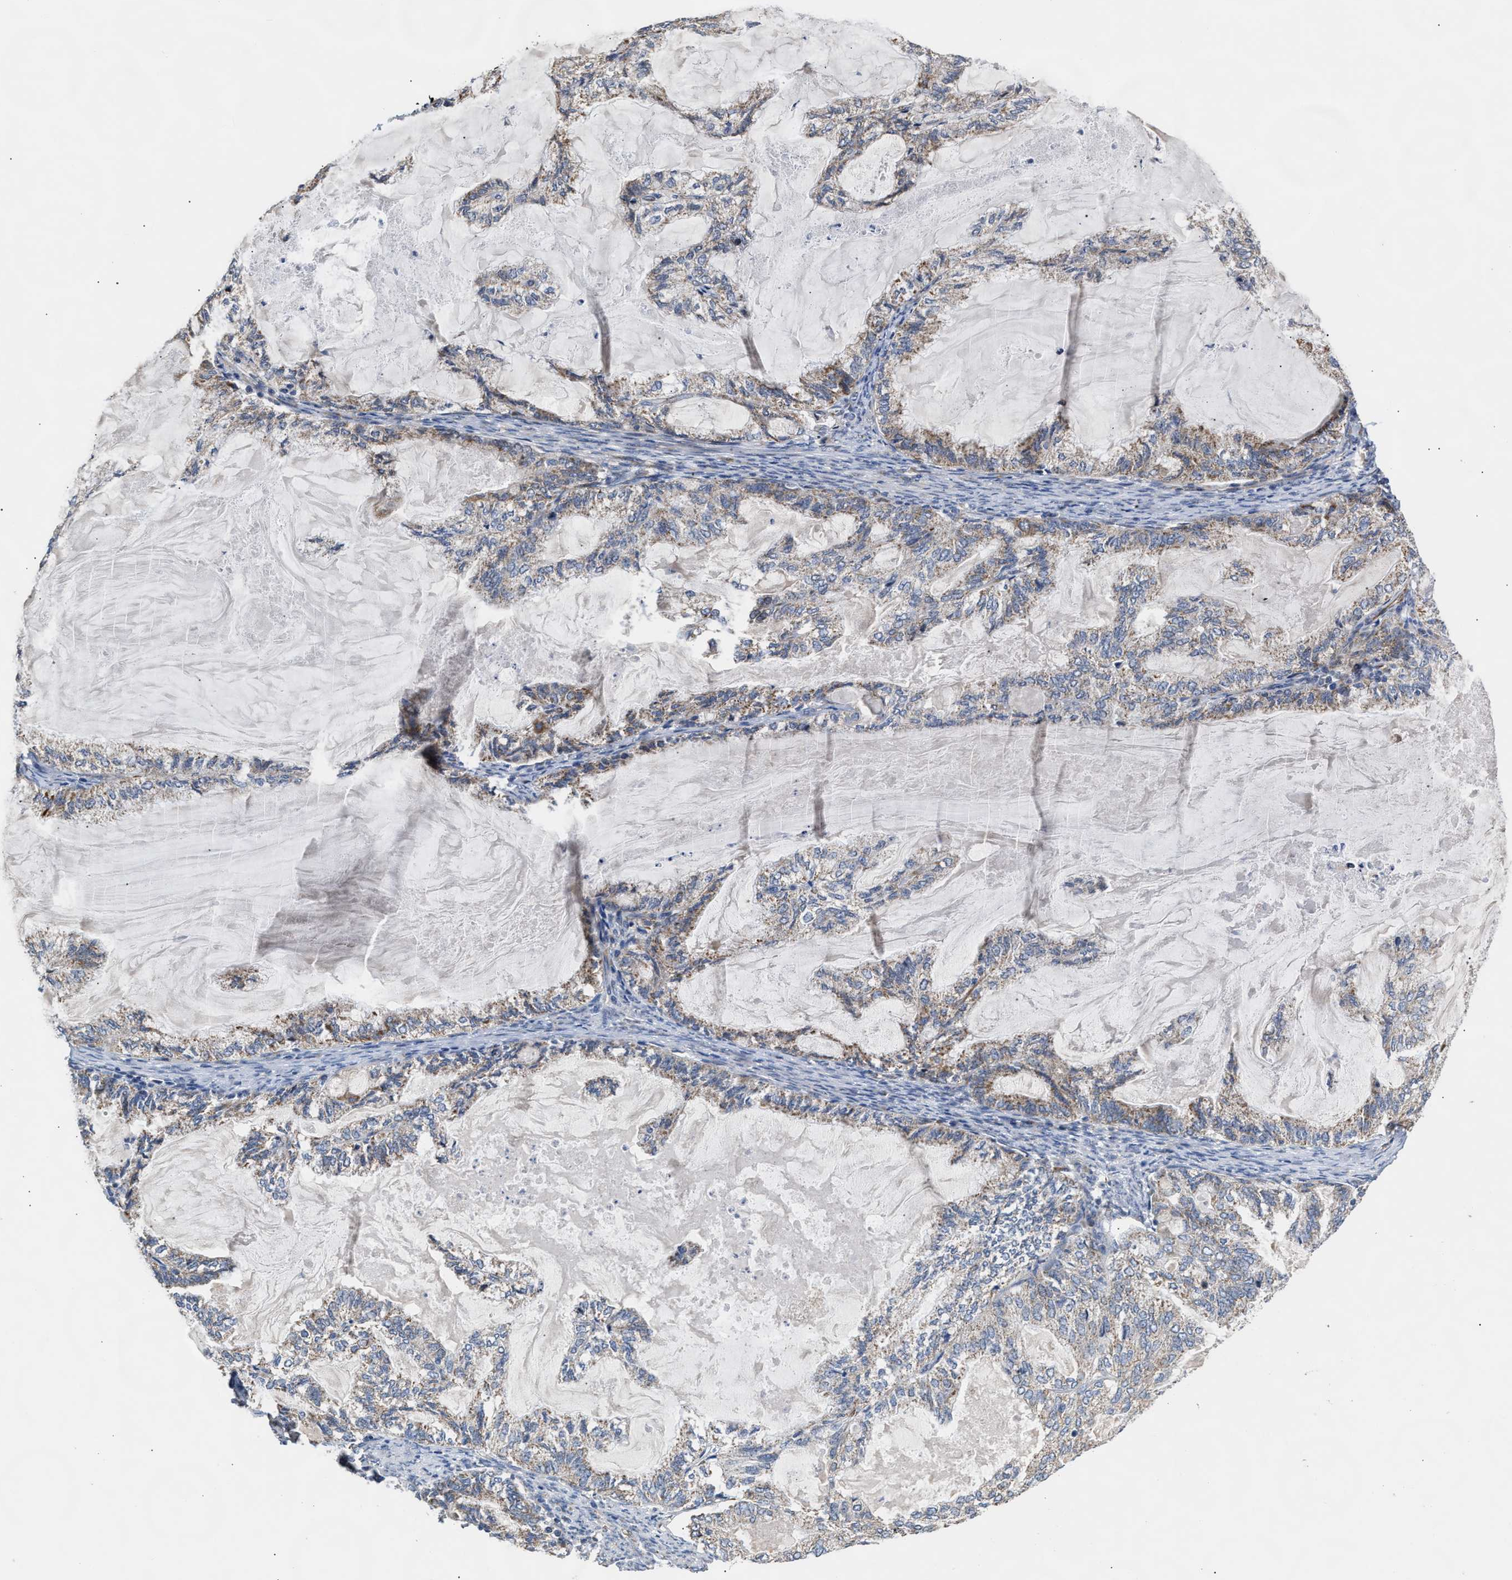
{"staining": {"intensity": "weak", "quantity": "25%-75%", "location": "cytoplasmic/membranous"}, "tissue": "endometrial cancer", "cell_type": "Tumor cells", "image_type": "cancer", "snomed": [{"axis": "morphology", "description": "Adenocarcinoma, NOS"}, {"axis": "topography", "description": "Endometrium"}], "caption": "Protein expression analysis of human endometrial cancer reveals weak cytoplasmic/membranous positivity in about 25%-75% of tumor cells. Using DAB (brown) and hematoxylin (blue) stains, captured at high magnification using brightfield microscopy.", "gene": "MALSU1", "patient": {"sex": "female", "age": 86}}